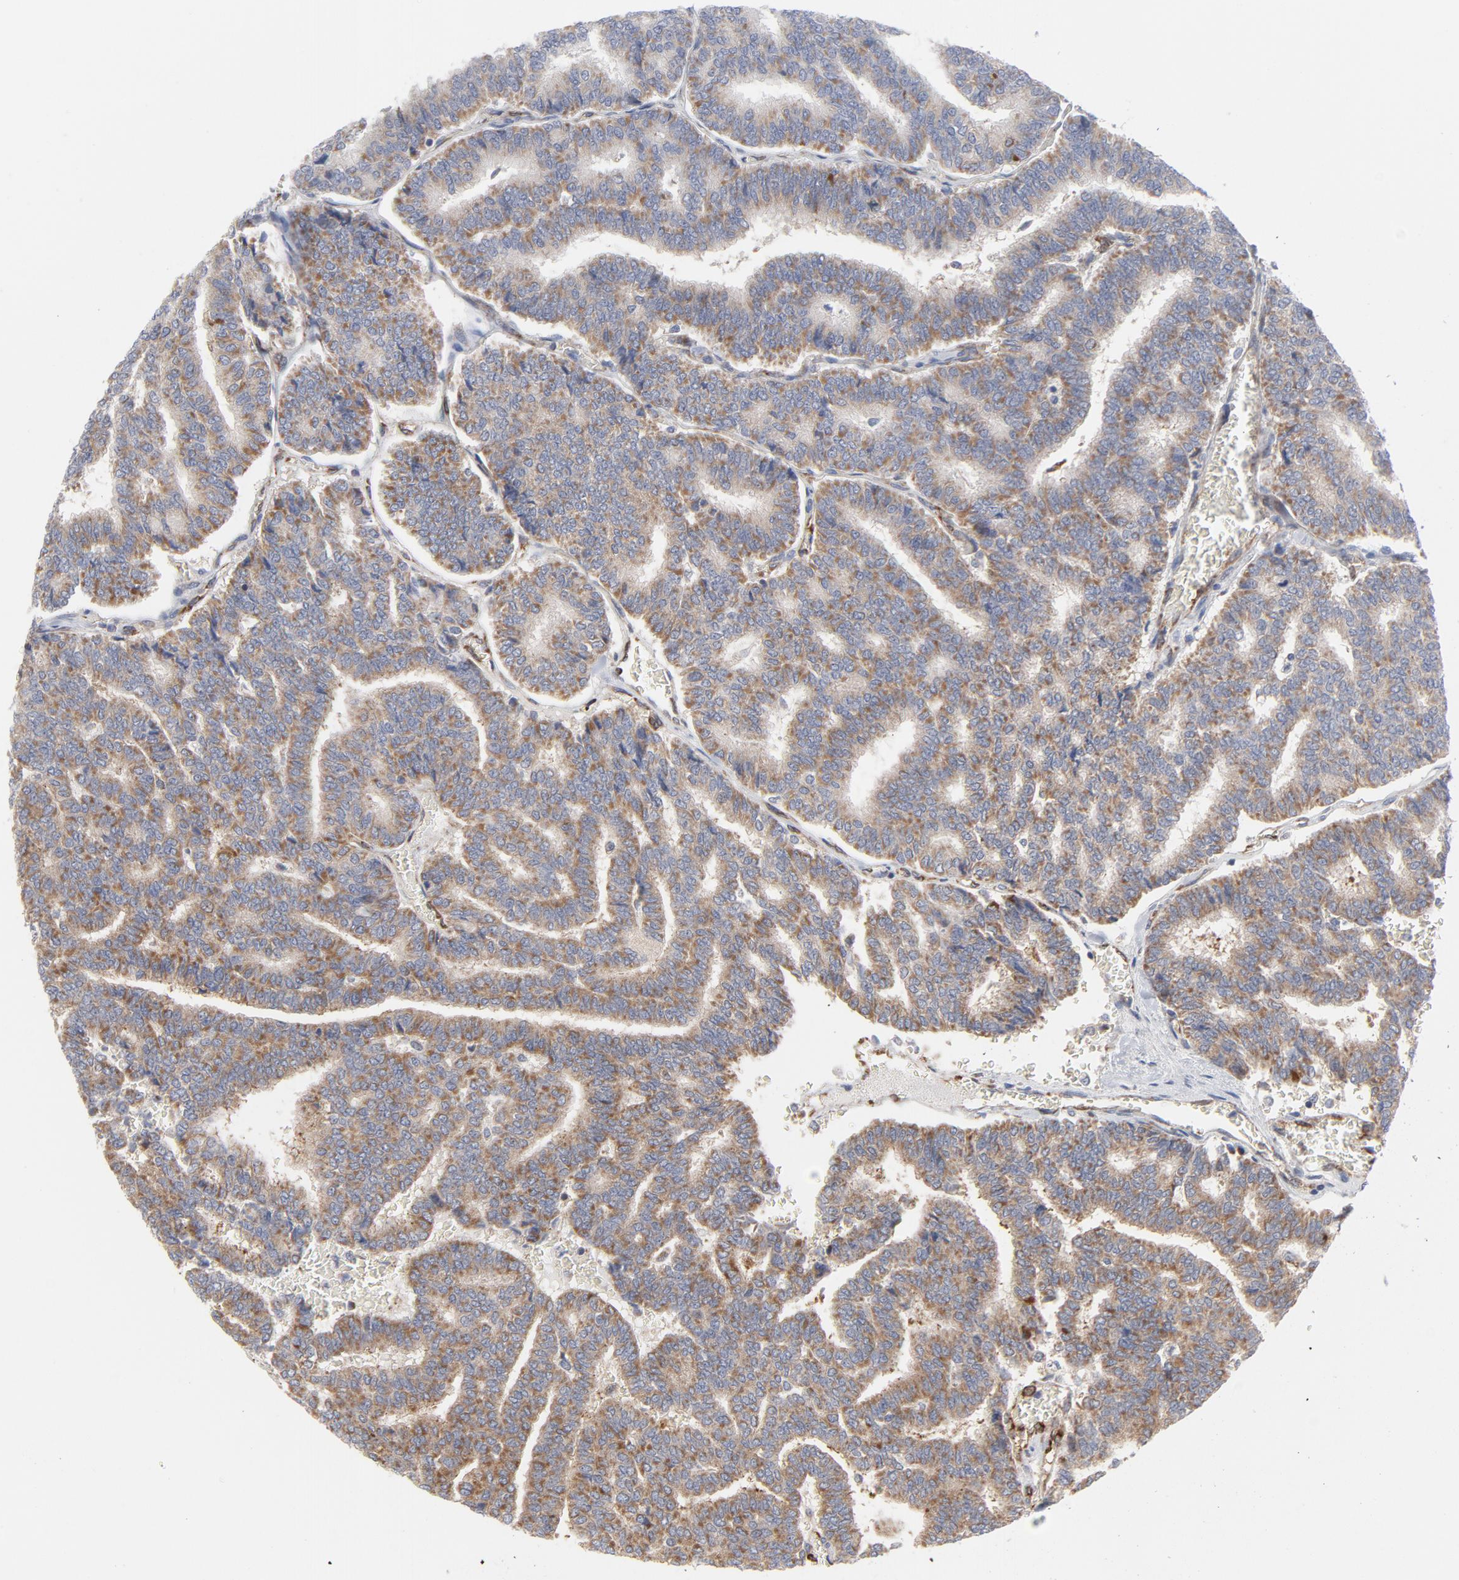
{"staining": {"intensity": "weak", "quantity": ">75%", "location": "cytoplasmic/membranous"}, "tissue": "thyroid cancer", "cell_type": "Tumor cells", "image_type": "cancer", "snomed": [{"axis": "morphology", "description": "Papillary adenocarcinoma, NOS"}, {"axis": "topography", "description": "Thyroid gland"}], "caption": "DAB (3,3'-diaminobenzidine) immunohistochemical staining of human thyroid cancer (papillary adenocarcinoma) shows weak cytoplasmic/membranous protein staining in approximately >75% of tumor cells. Using DAB (3,3'-diaminobenzidine) (brown) and hematoxylin (blue) stains, captured at high magnification using brightfield microscopy.", "gene": "OXA1L", "patient": {"sex": "female", "age": 35}}